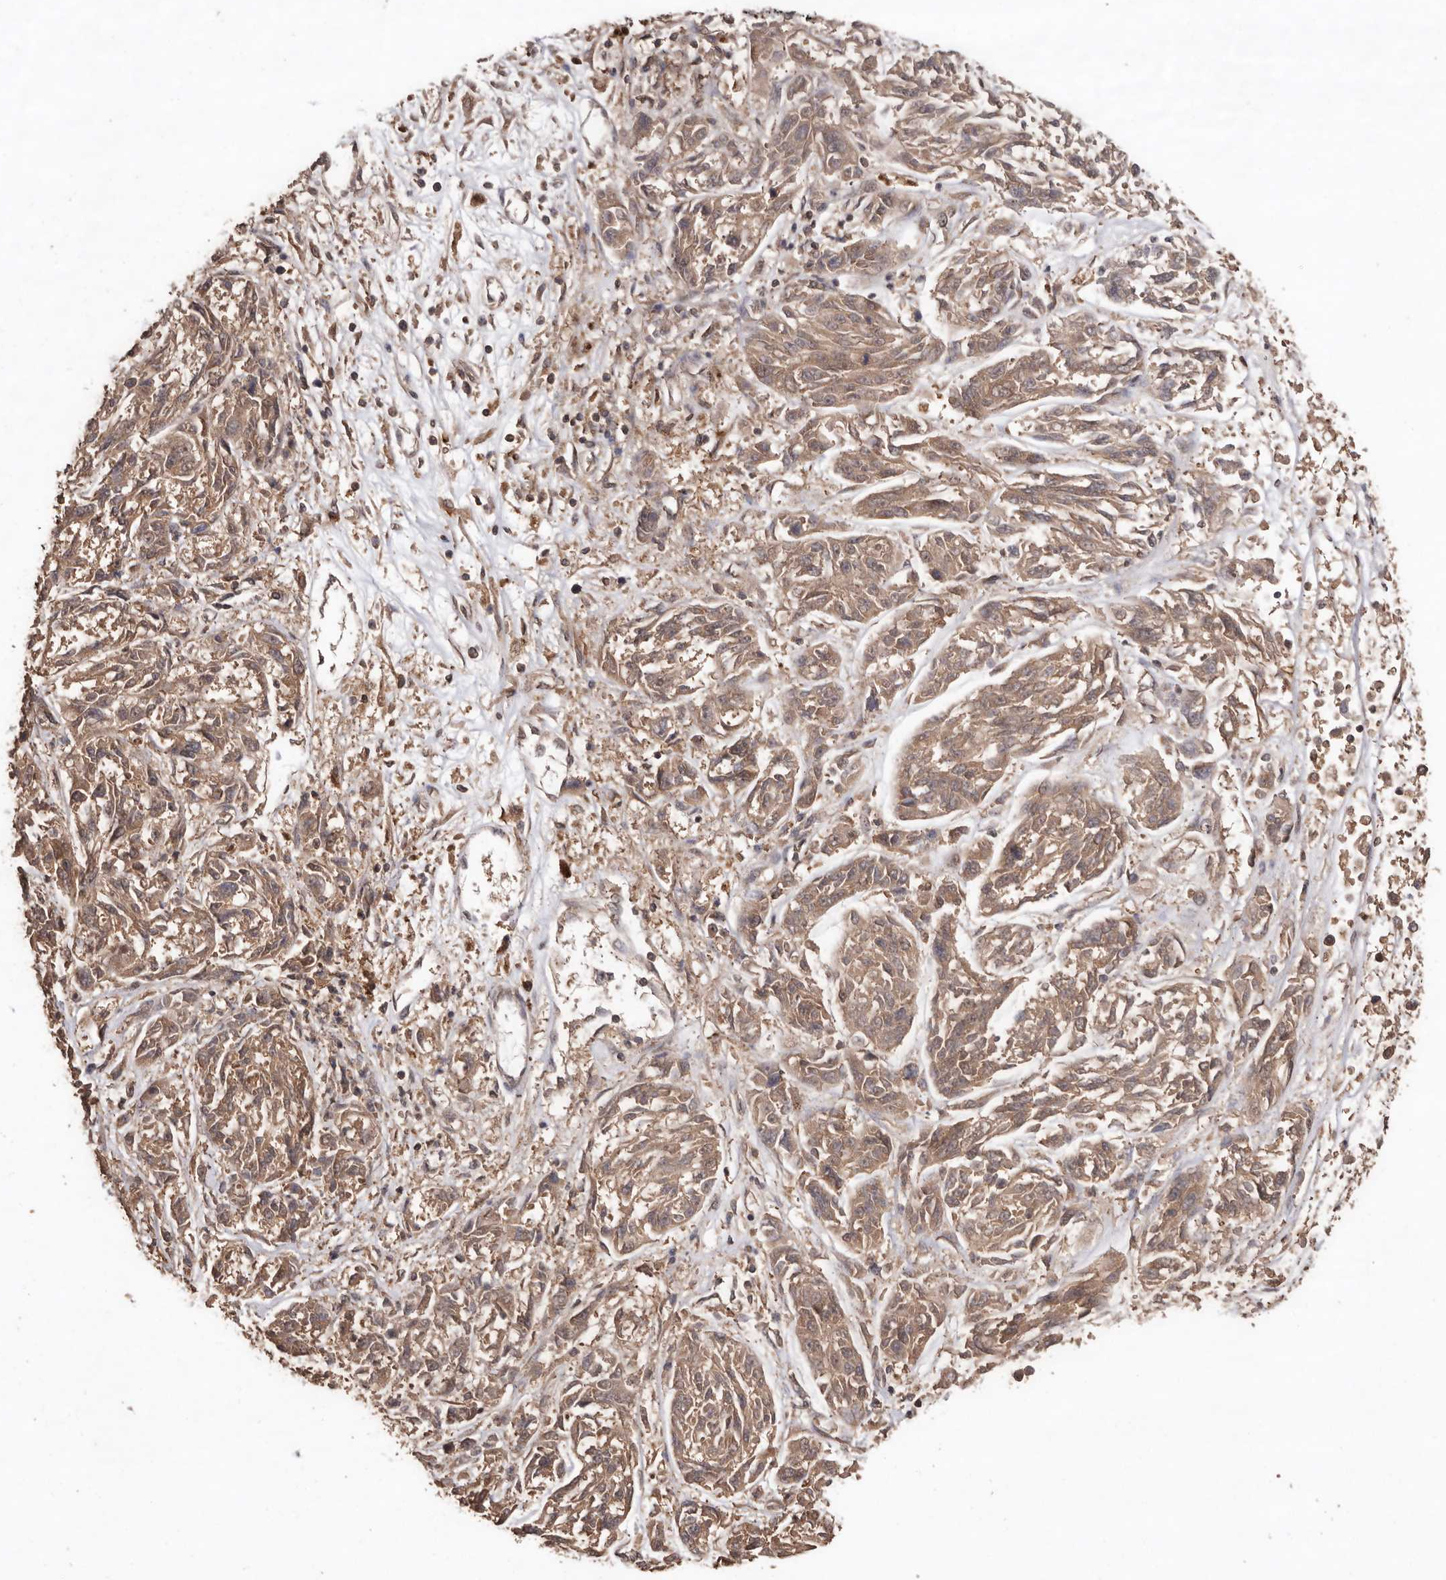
{"staining": {"intensity": "weak", "quantity": ">75%", "location": "cytoplasmic/membranous"}, "tissue": "melanoma", "cell_type": "Tumor cells", "image_type": "cancer", "snomed": [{"axis": "morphology", "description": "Malignant melanoma, NOS"}, {"axis": "topography", "description": "Skin"}], "caption": "Melanoma tissue exhibits weak cytoplasmic/membranous staining in approximately >75% of tumor cells, visualized by immunohistochemistry.", "gene": "RWDD1", "patient": {"sex": "male", "age": 53}}